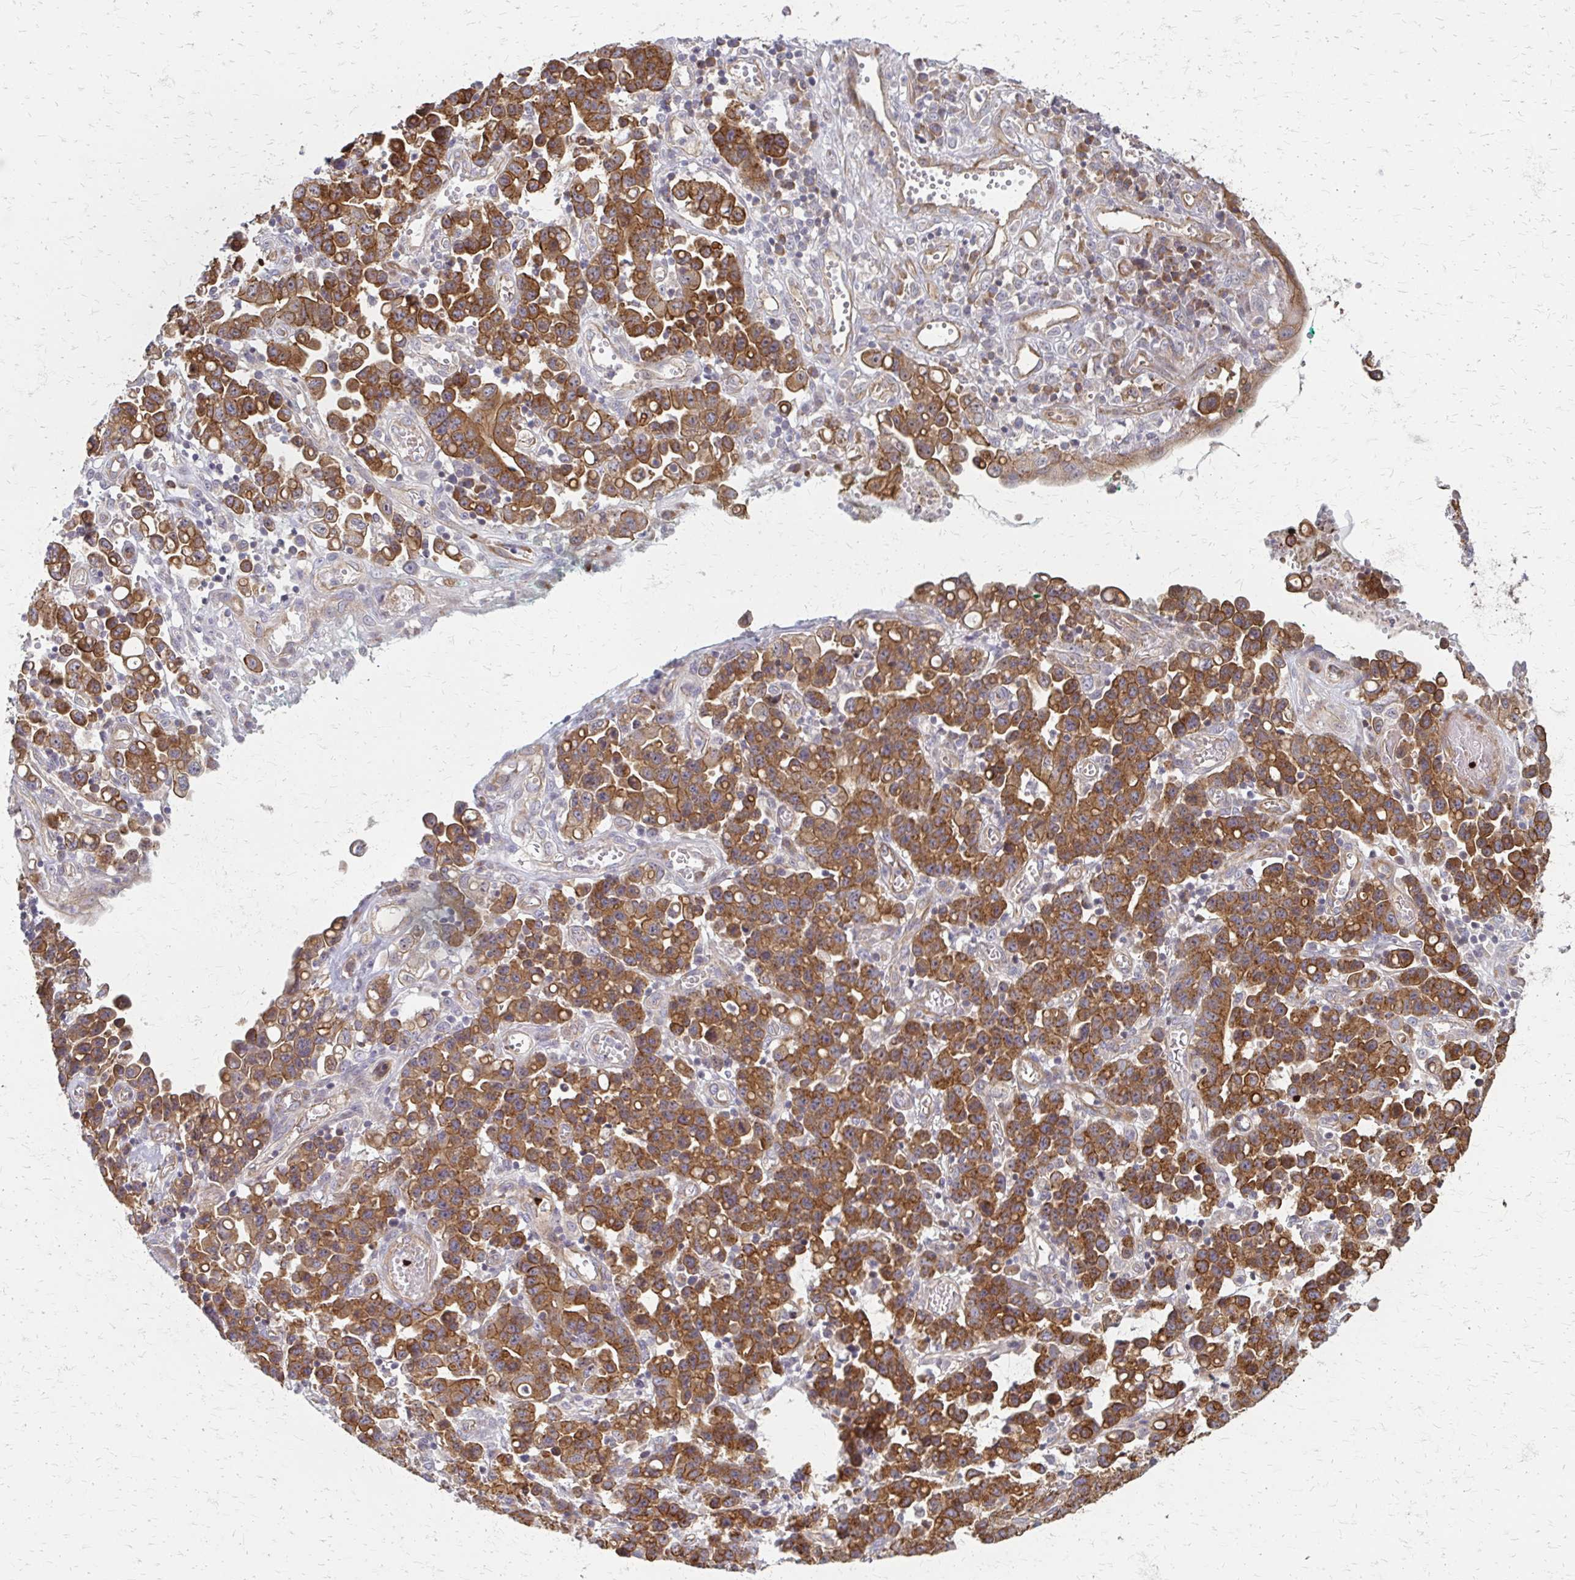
{"staining": {"intensity": "moderate", "quantity": ">75%", "location": "cytoplasmic/membranous"}, "tissue": "stomach cancer", "cell_type": "Tumor cells", "image_type": "cancer", "snomed": [{"axis": "morphology", "description": "Adenocarcinoma, NOS"}, {"axis": "topography", "description": "Stomach, upper"}], "caption": "Immunohistochemical staining of stomach cancer (adenocarcinoma) demonstrates medium levels of moderate cytoplasmic/membranous protein expression in approximately >75% of tumor cells.", "gene": "ZNF383", "patient": {"sex": "male", "age": 69}}